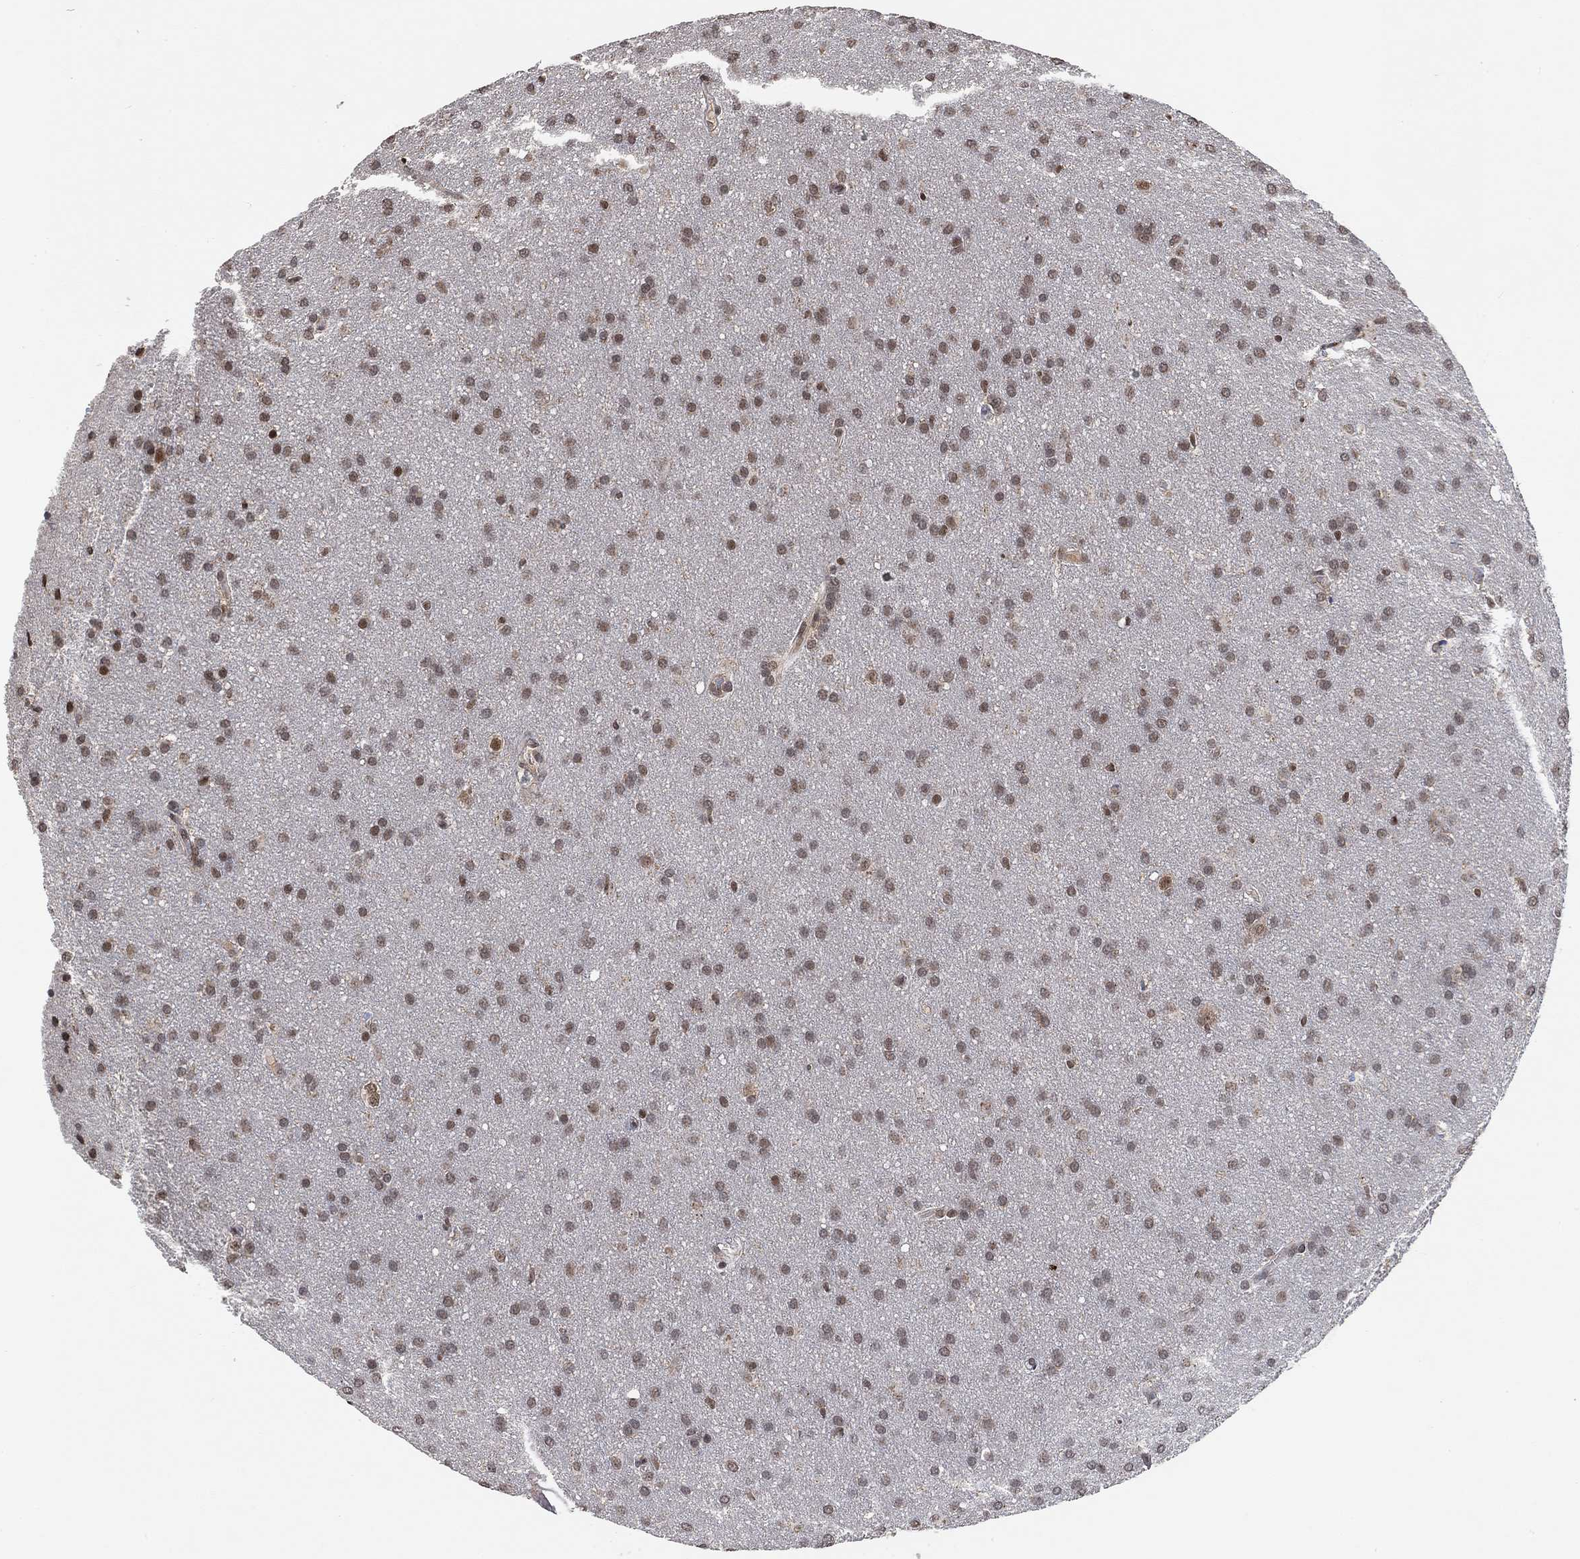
{"staining": {"intensity": "weak", "quantity": "25%-75%", "location": "nuclear"}, "tissue": "glioma", "cell_type": "Tumor cells", "image_type": "cancer", "snomed": [{"axis": "morphology", "description": "Glioma, malignant, Low grade"}, {"axis": "topography", "description": "Brain"}], "caption": "Protein staining displays weak nuclear positivity in about 25%-75% of tumor cells in malignant glioma (low-grade).", "gene": "THAP8", "patient": {"sex": "female", "age": 32}}